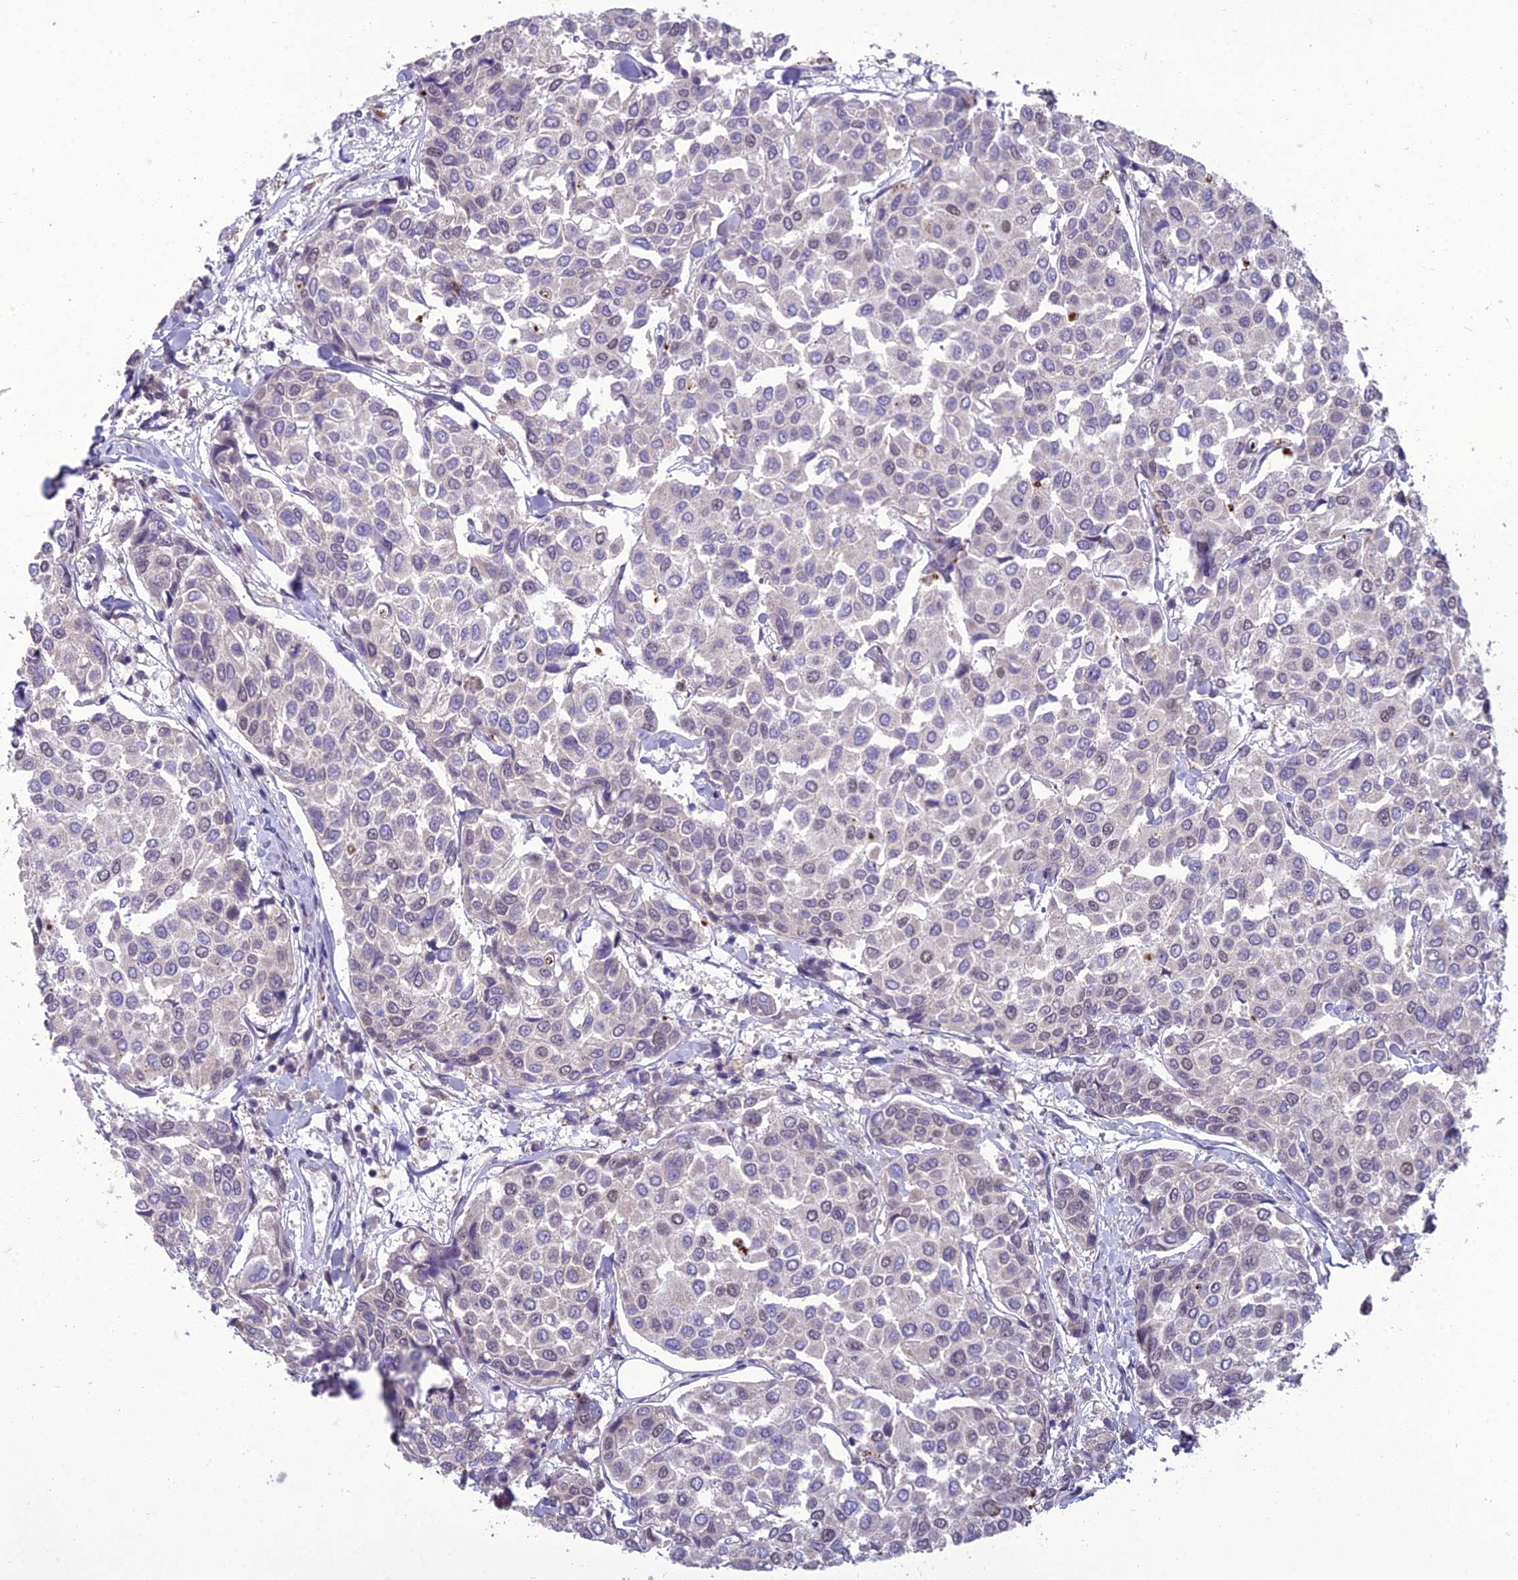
{"staining": {"intensity": "negative", "quantity": "none", "location": "none"}, "tissue": "breast cancer", "cell_type": "Tumor cells", "image_type": "cancer", "snomed": [{"axis": "morphology", "description": "Duct carcinoma"}, {"axis": "topography", "description": "Breast"}], "caption": "IHC of breast invasive ductal carcinoma demonstrates no expression in tumor cells.", "gene": "RANBP3", "patient": {"sex": "female", "age": 55}}